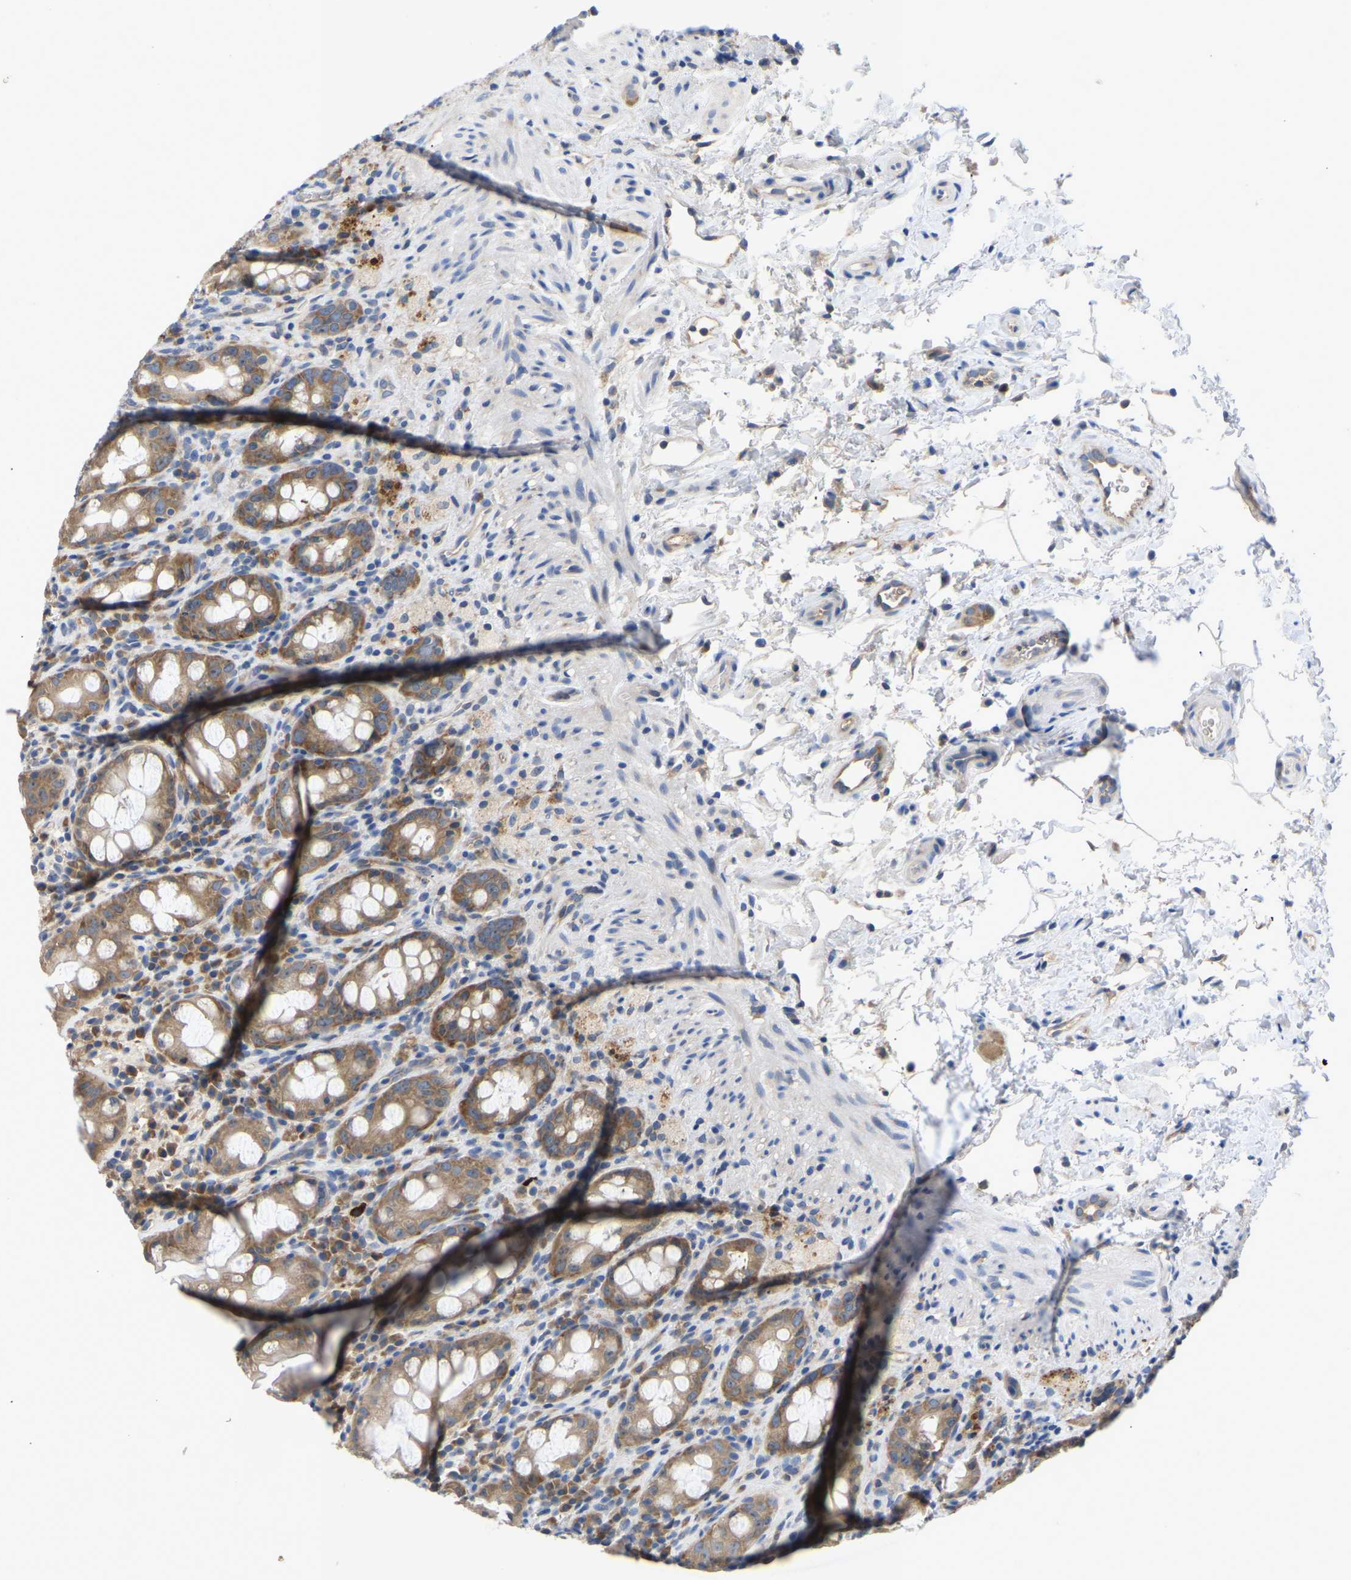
{"staining": {"intensity": "moderate", "quantity": ">75%", "location": "cytoplasmic/membranous"}, "tissue": "rectum", "cell_type": "Glandular cells", "image_type": "normal", "snomed": [{"axis": "morphology", "description": "Normal tissue, NOS"}, {"axis": "topography", "description": "Rectum"}], "caption": "A micrograph of rectum stained for a protein shows moderate cytoplasmic/membranous brown staining in glandular cells.", "gene": "ABCA10", "patient": {"sex": "male", "age": 44}}